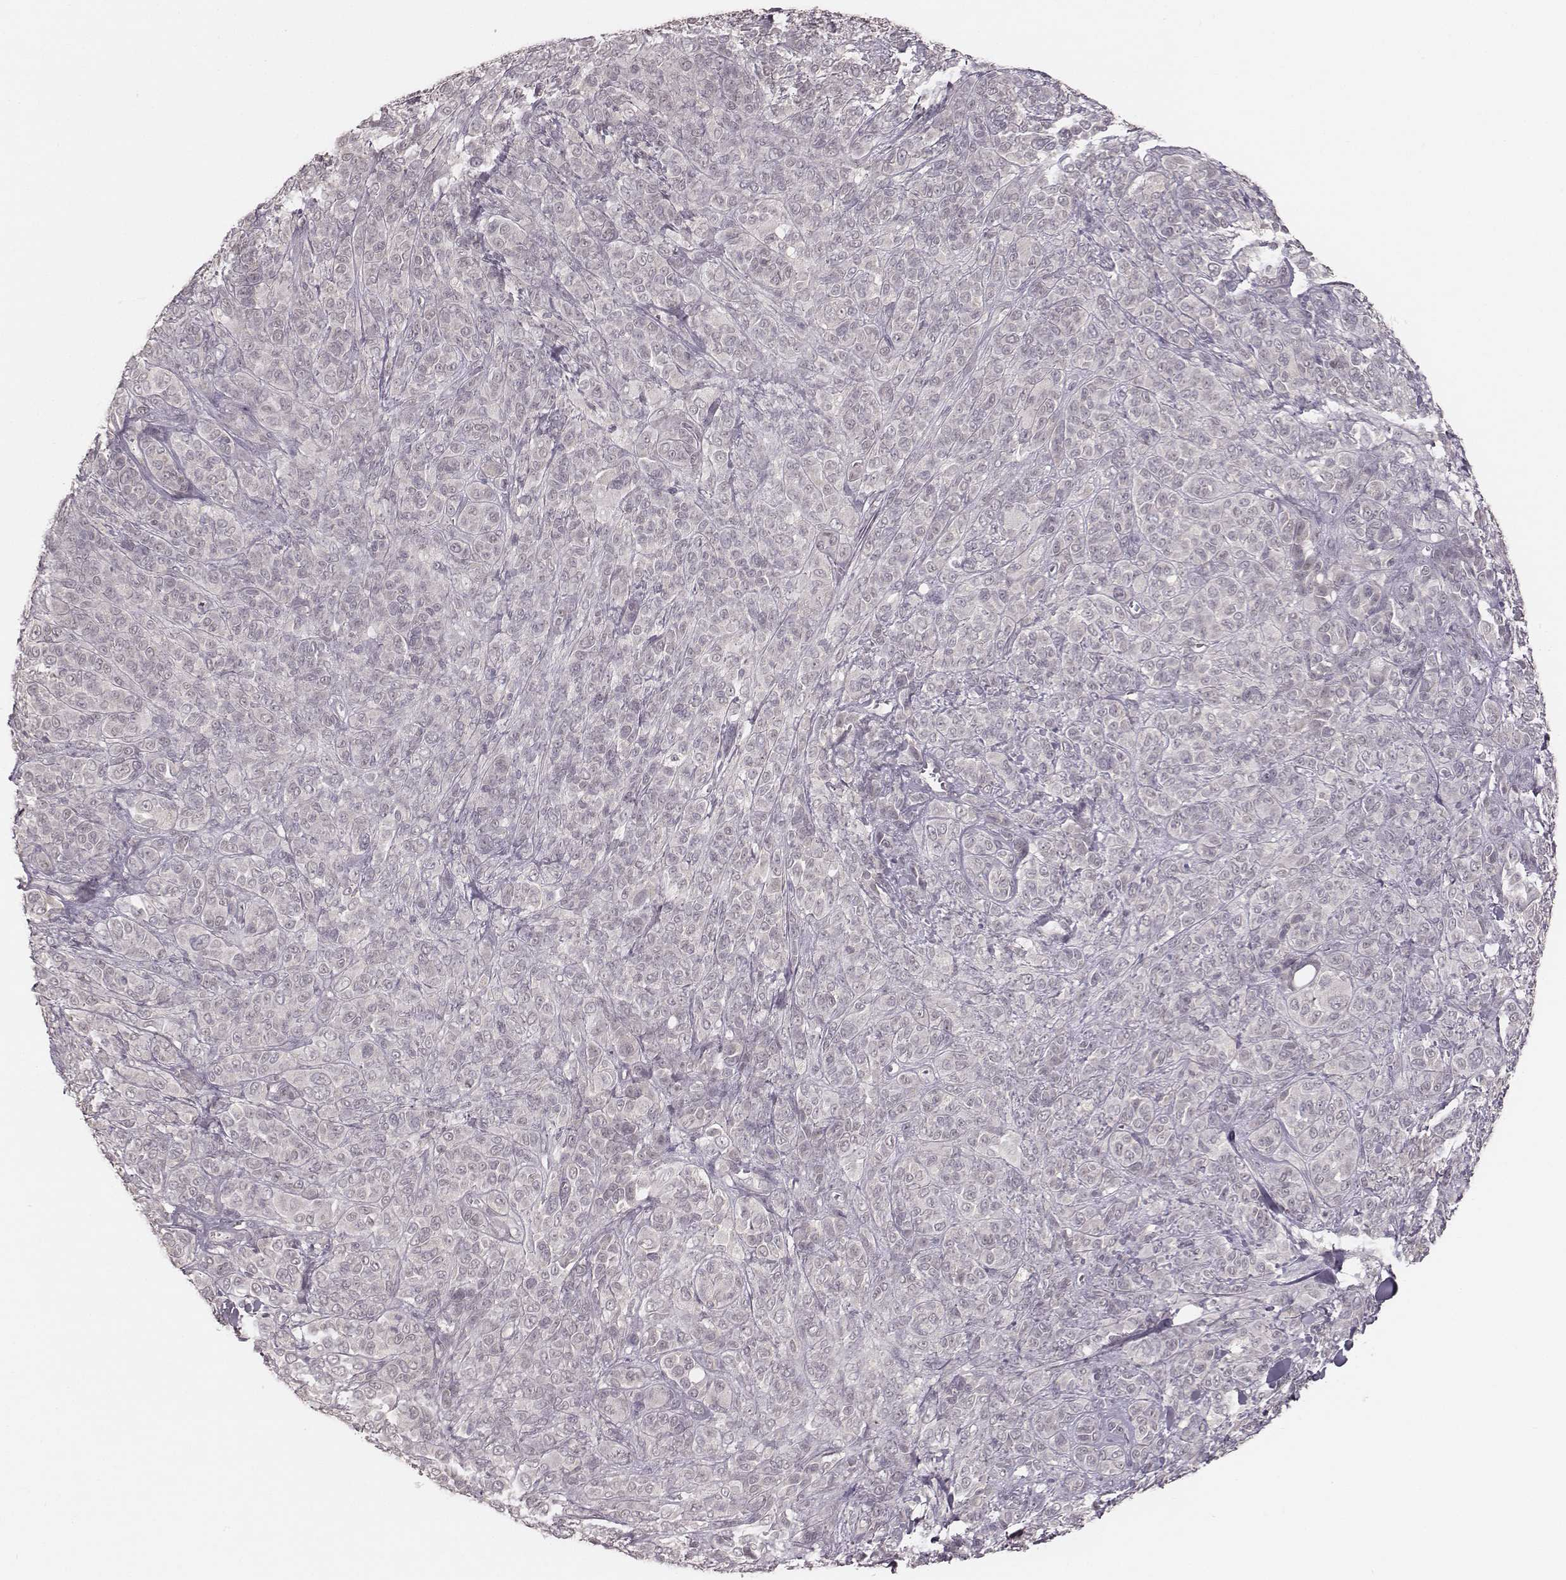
{"staining": {"intensity": "negative", "quantity": "none", "location": "none"}, "tissue": "melanoma", "cell_type": "Tumor cells", "image_type": "cancer", "snomed": [{"axis": "morphology", "description": "Malignant melanoma, NOS"}, {"axis": "topography", "description": "Skin"}], "caption": "Tumor cells show no significant staining in melanoma. Nuclei are stained in blue.", "gene": "LY6K", "patient": {"sex": "female", "age": 87}}